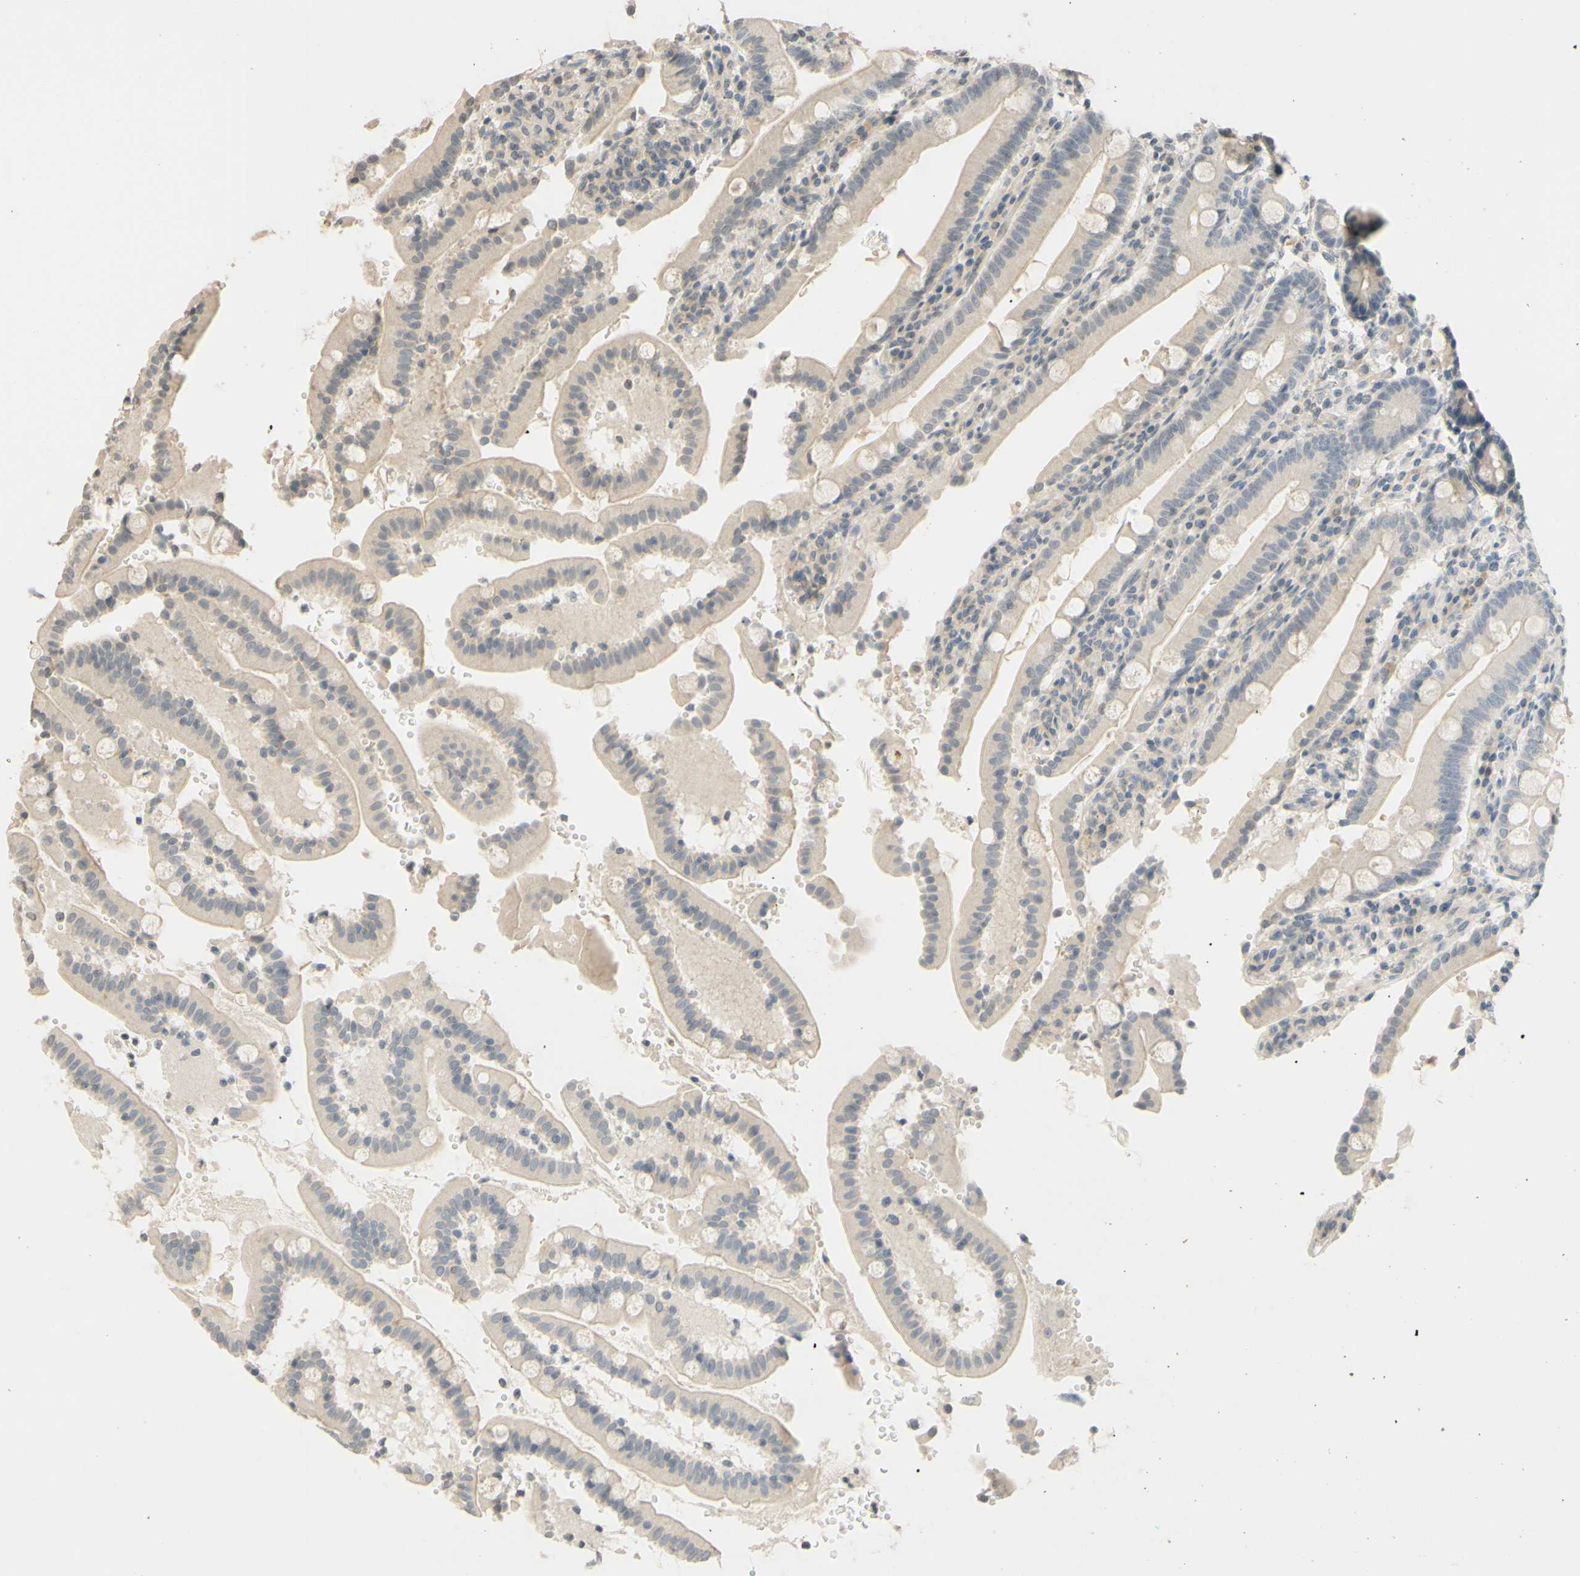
{"staining": {"intensity": "weak", "quantity": ">75%", "location": "cytoplasmic/membranous"}, "tissue": "duodenum", "cell_type": "Glandular cells", "image_type": "normal", "snomed": [{"axis": "morphology", "description": "Normal tissue, NOS"}, {"axis": "topography", "description": "Small intestine, NOS"}], "caption": "The immunohistochemical stain highlights weak cytoplasmic/membranous expression in glandular cells of normal duodenum. (DAB = brown stain, brightfield microscopy at high magnification).", "gene": "MAG", "patient": {"sex": "female", "age": 71}}